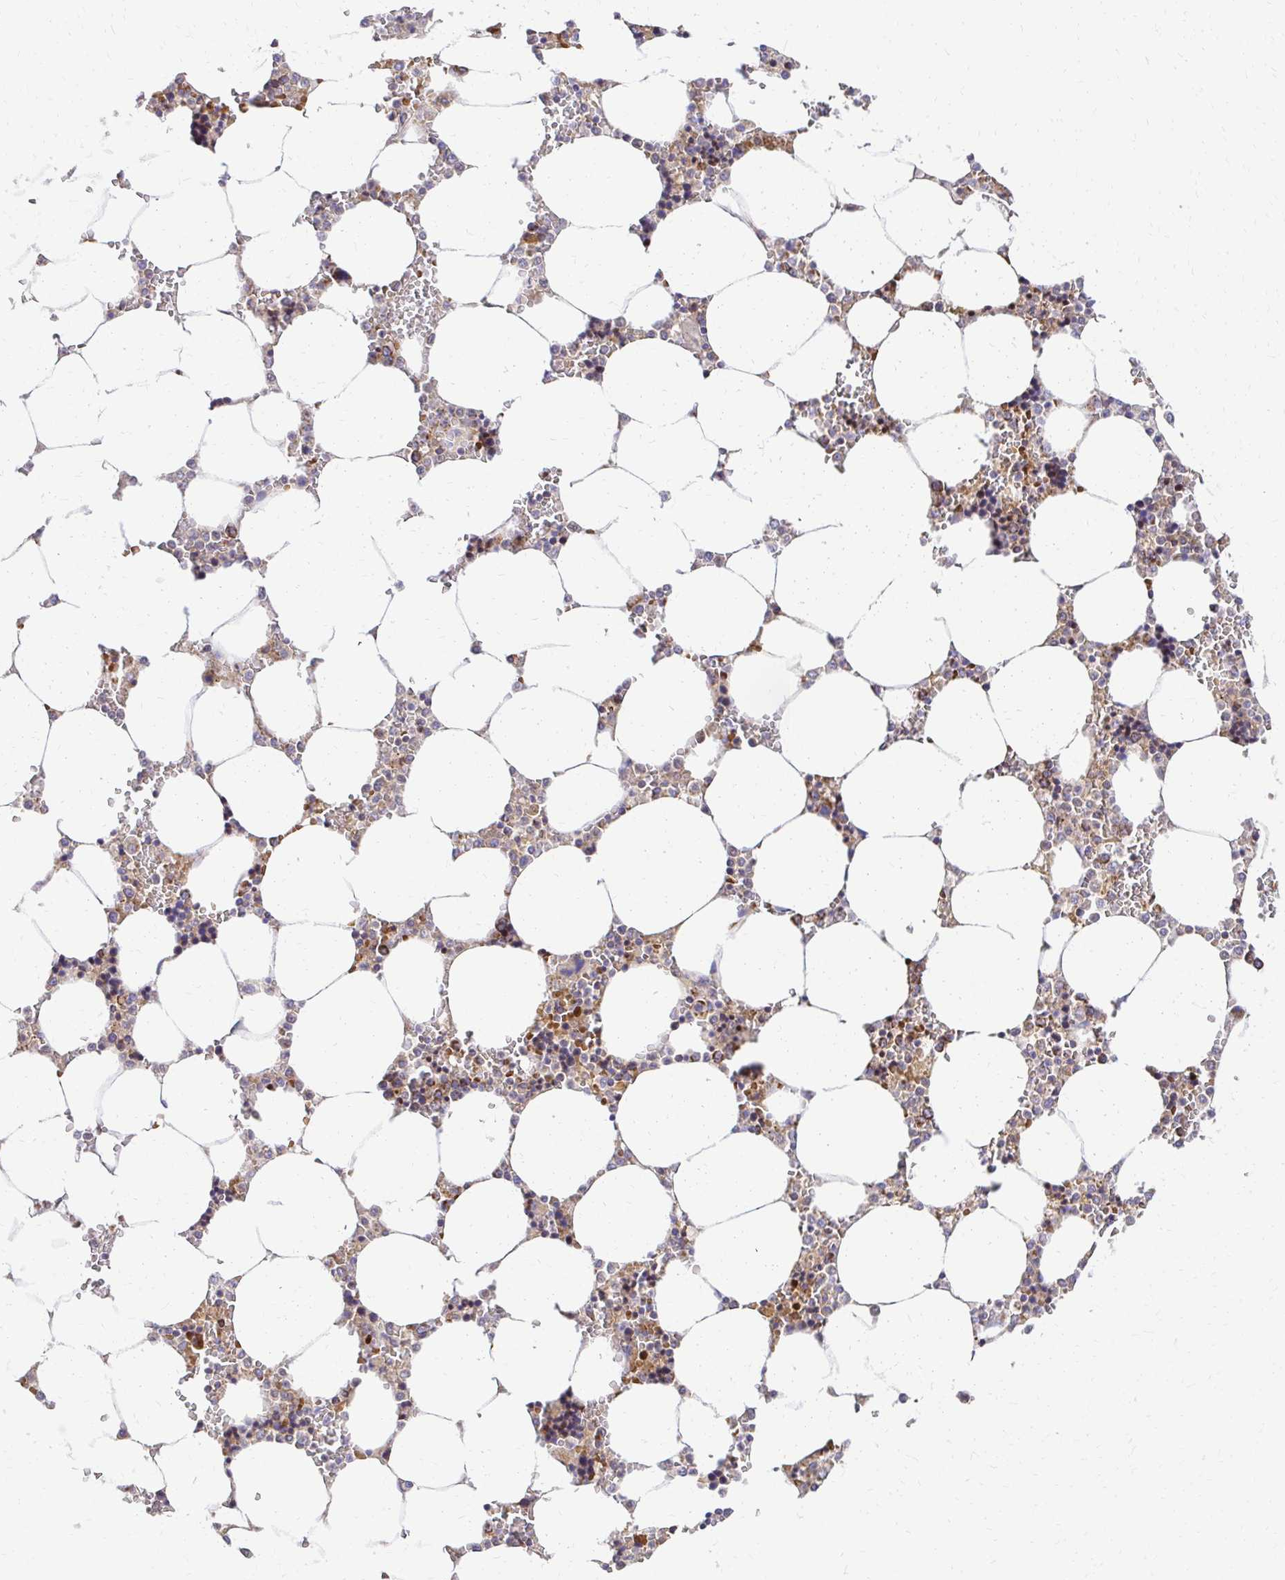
{"staining": {"intensity": "strong", "quantity": "<25%", "location": "cytoplasmic/membranous"}, "tissue": "bone marrow", "cell_type": "Hematopoietic cells", "image_type": "normal", "snomed": [{"axis": "morphology", "description": "Normal tissue, NOS"}, {"axis": "topography", "description": "Bone marrow"}], "caption": "The image demonstrates immunohistochemical staining of normal bone marrow. There is strong cytoplasmic/membranous positivity is seen in approximately <25% of hematopoietic cells.", "gene": "MRPL13", "patient": {"sex": "male", "age": 64}}